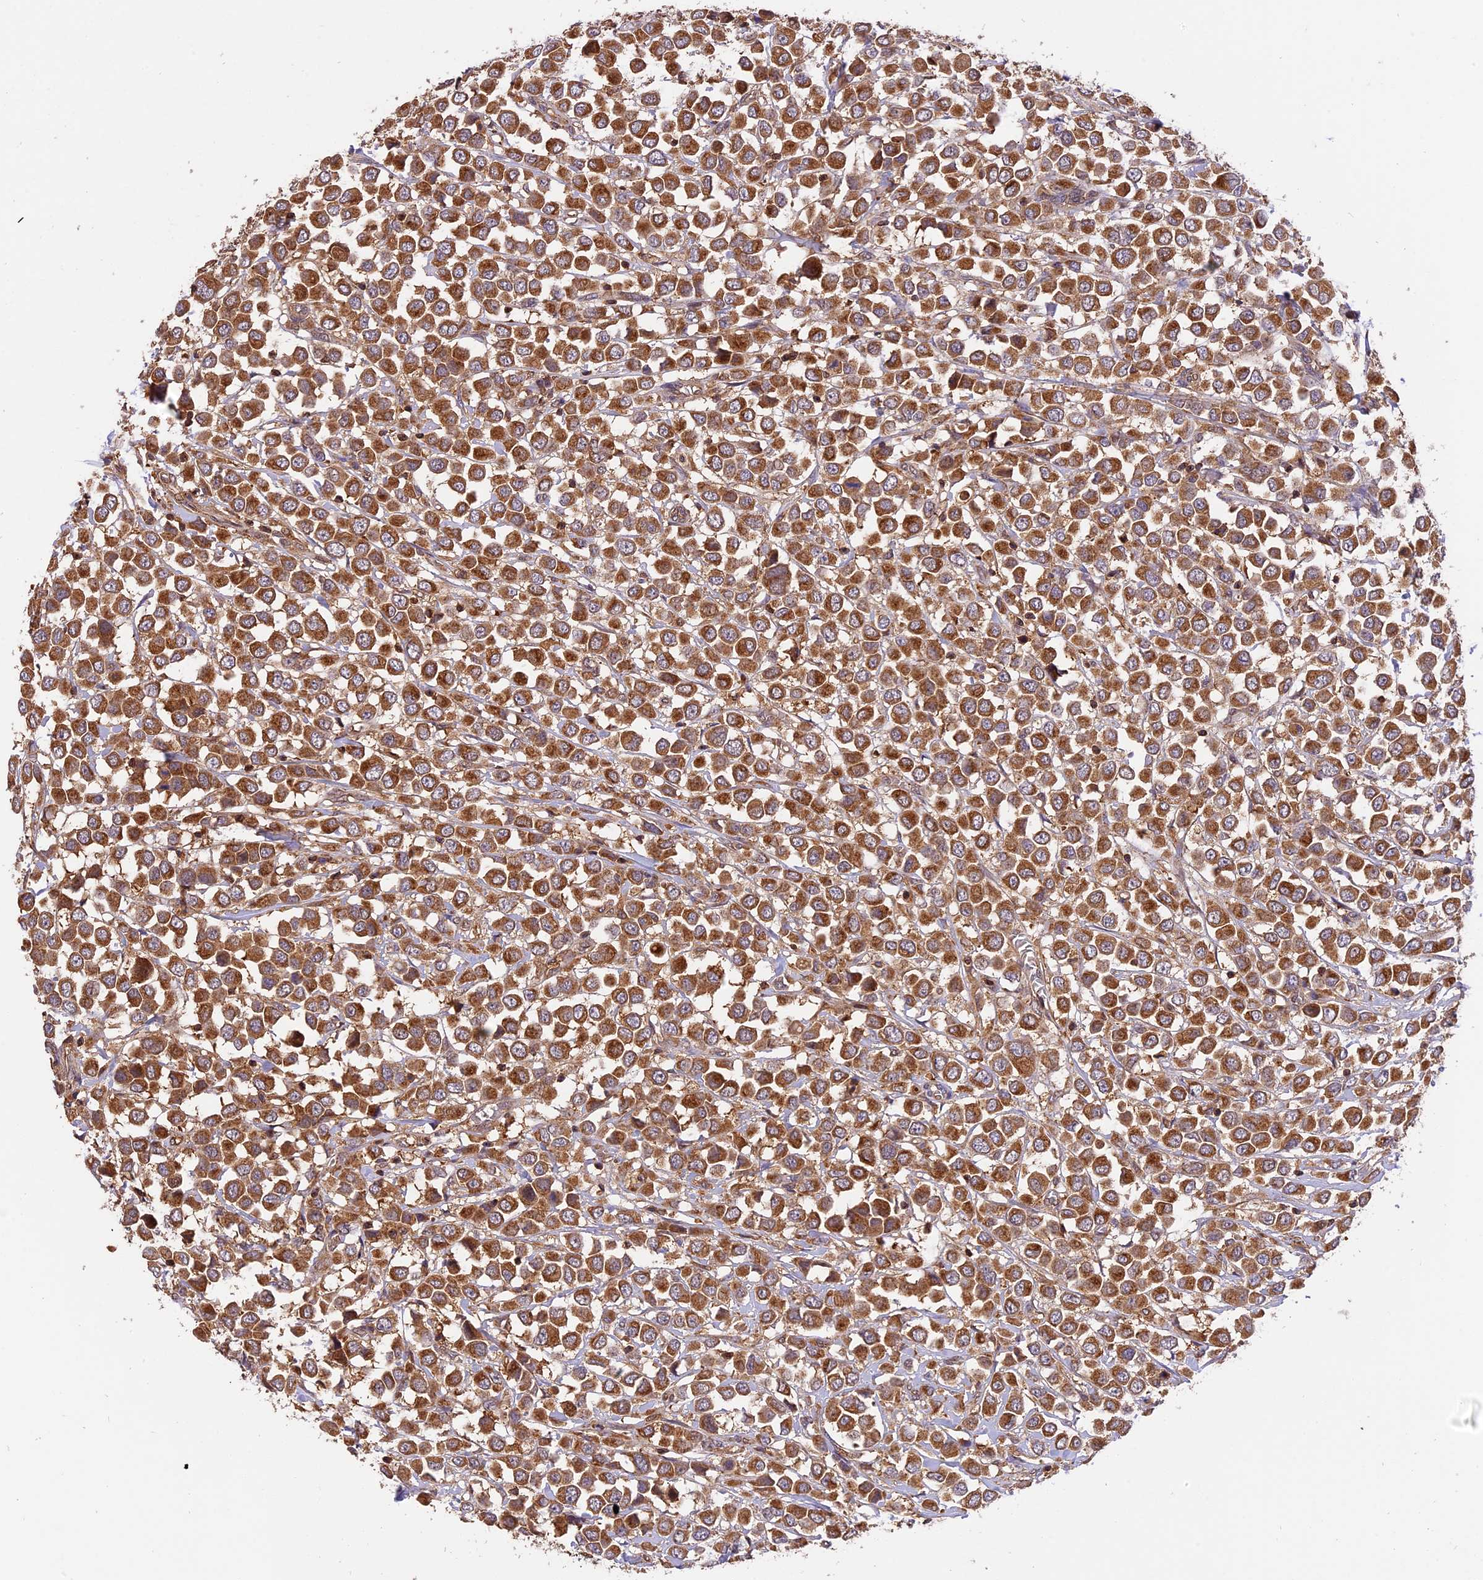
{"staining": {"intensity": "moderate", "quantity": ">75%", "location": "cytoplasmic/membranous"}, "tissue": "breast cancer", "cell_type": "Tumor cells", "image_type": "cancer", "snomed": [{"axis": "morphology", "description": "Duct carcinoma"}, {"axis": "topography", "description": "Breast"}], "caption": "Tumor cells demonstrate medium levels of moderate cytoplasmic/membranous positivity in approximately >75% of cells in breast intraductal carcinoma.", "gene": "PEX3", "patient": {"sex": "female", "age": 61}}